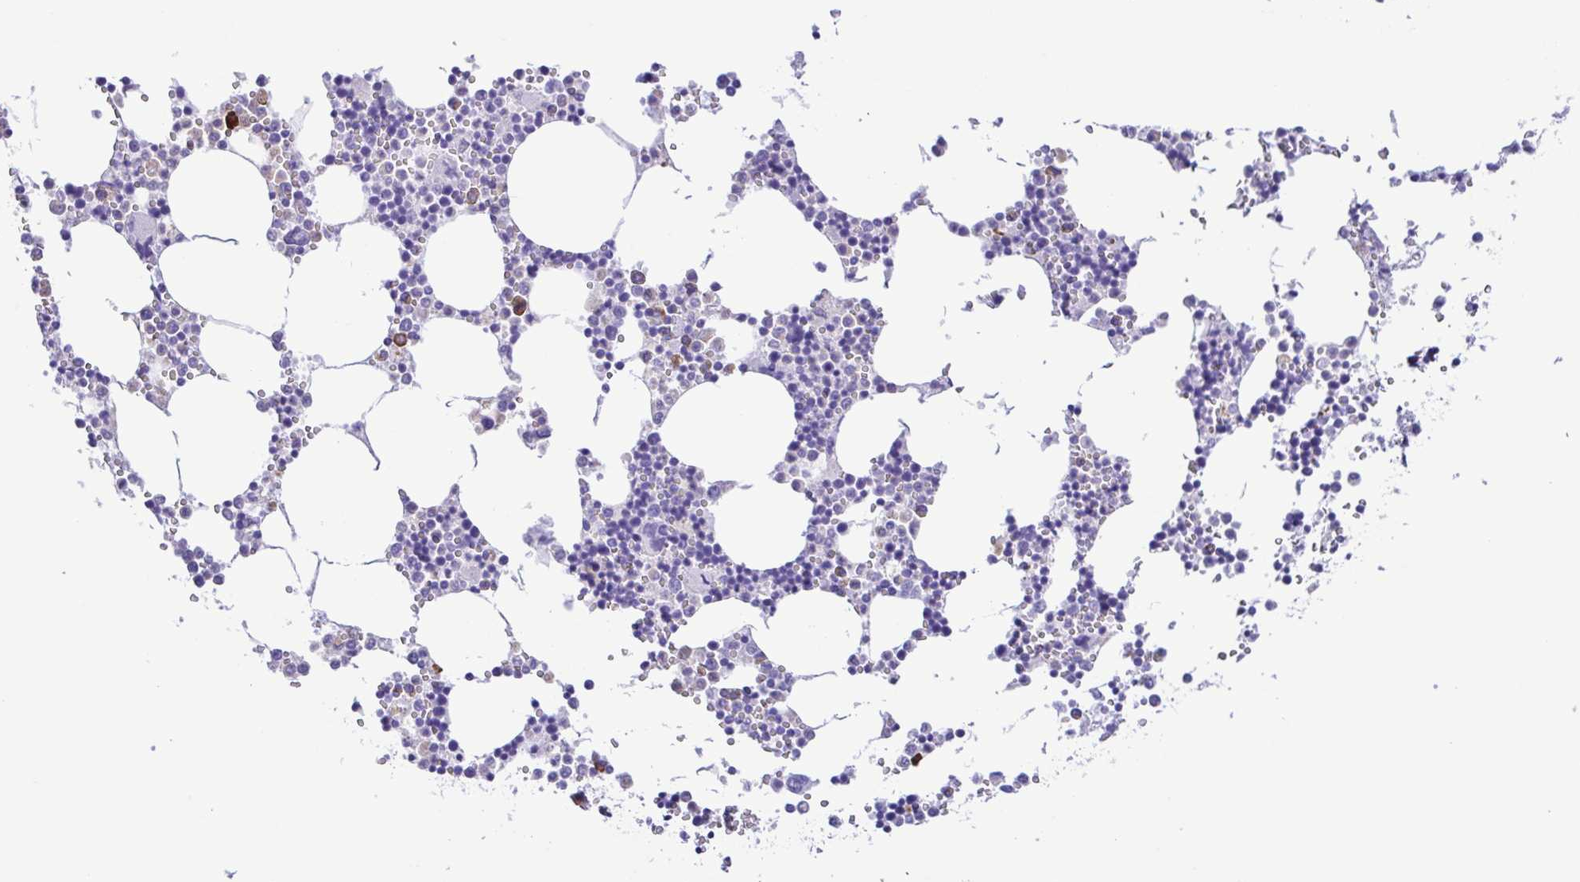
{"staining": {"intensity": "strong", "quantity": "<25%", "location": "cytoplasmic/membranous"}, "tissue": "bone marrow", "cell_type": "Hematopoietic cells", "image_type": "normal", "snomed": [{"axis": "morphology", "description": "Normal tissue, NOS"}, {"axis": "topography", "description": "Bone marrow"}], "caption": "DAB (3,3'-diaminobenzidine) immunohistochemical staining of benign bone marrow demonstrates strong cytoplasmic/membranous protein positivity in about <25% of hematopoietic cells.", "gene": "GPR17", "patient": {"sex": "male", "age": 54}}